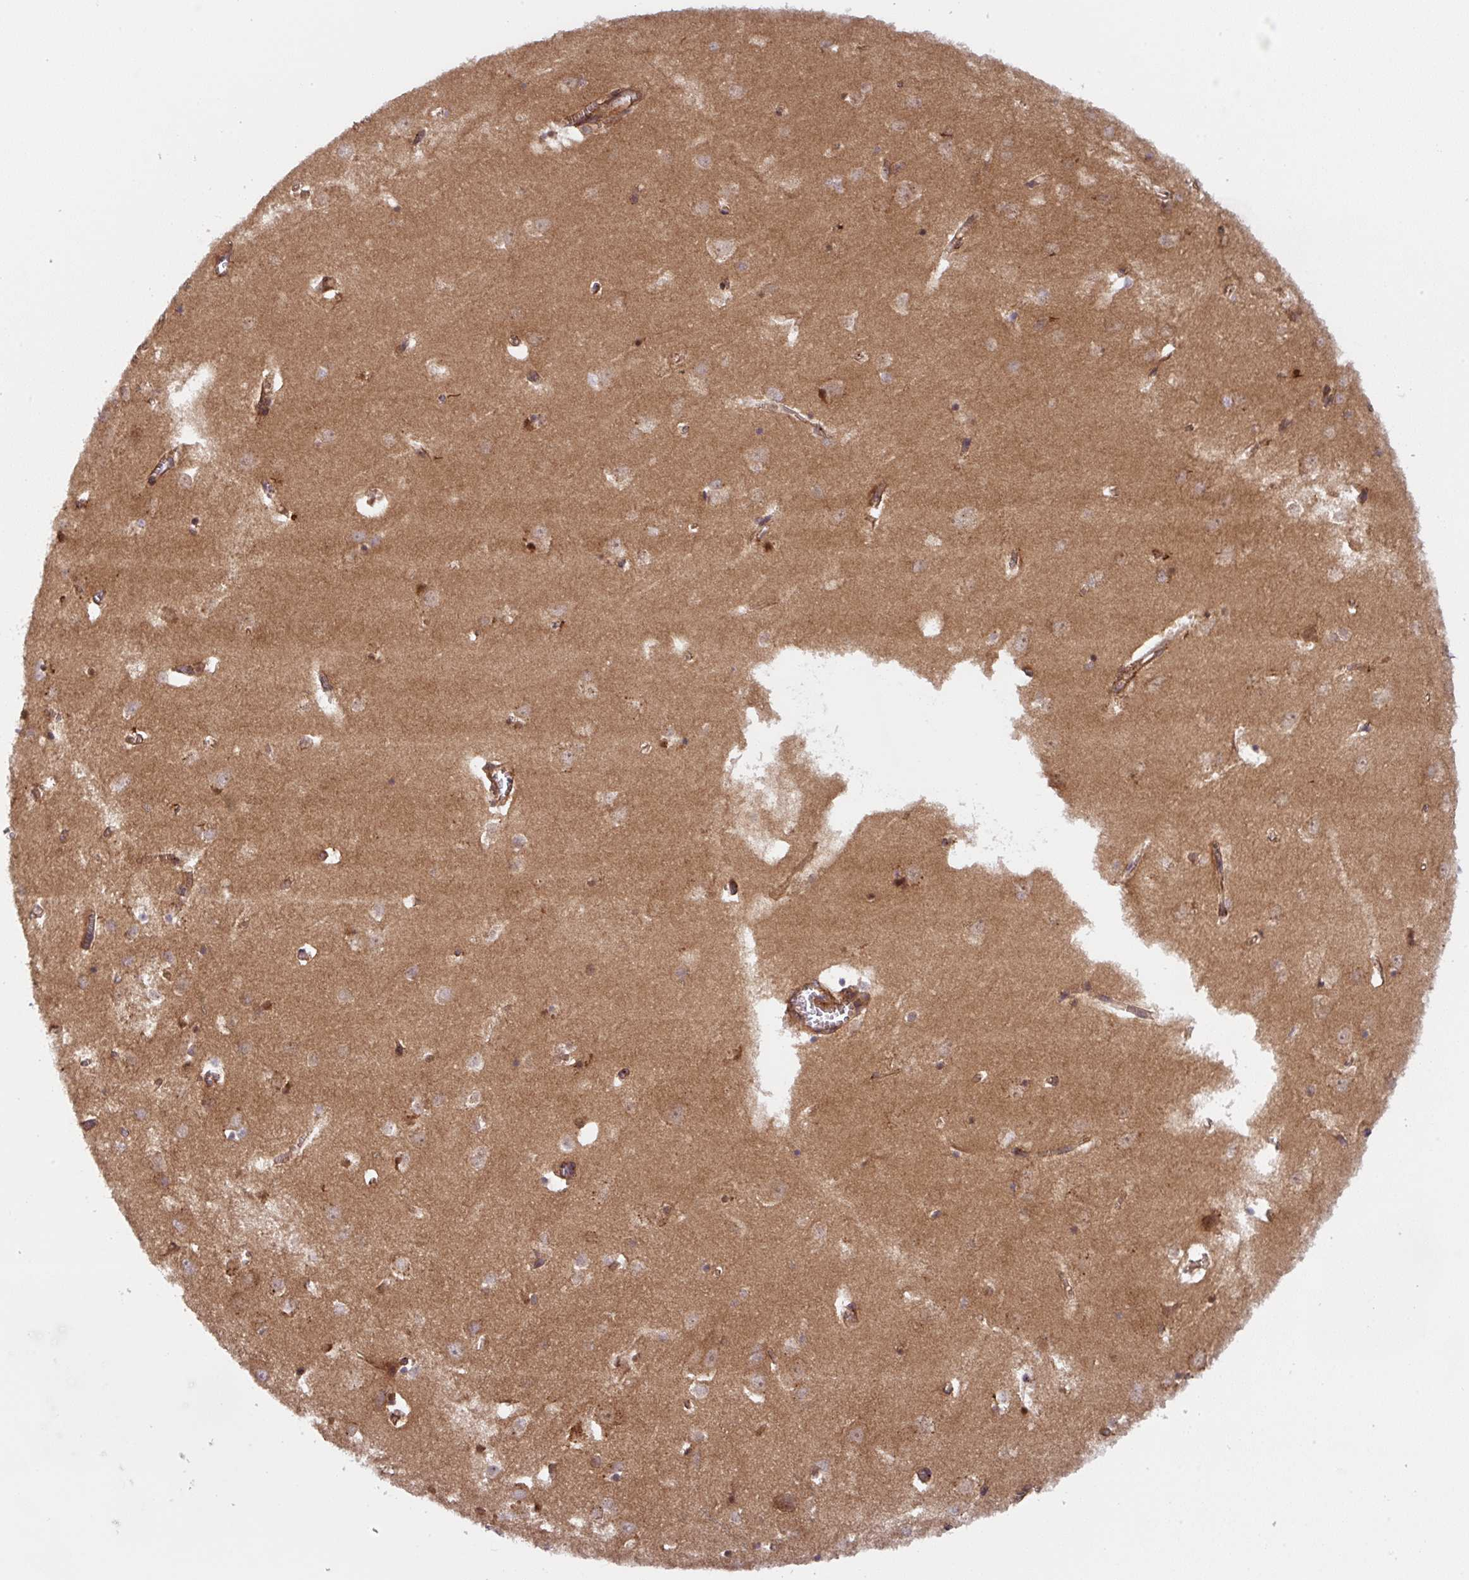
{"staining": {"intensity": "strong", "quantity": ">75%", "location": "cytoplasmic/membranous"}, "tissue": "cerebral cortex", "cell_type": "Endothelial cells", "image_type": "normal", "snomed": [{"axis": "morphology", "description": "Normal tissue, NOS"}, {"axis": "topography", "description": "Cerebral cortex"}], "caption": "The photomicrograph displays a brown stain indicating the presence of a protein in the cytoplasmic/membranous of endothelial cells in cerebral cortex. The staining was performed using DAB to visualize the protein expression in brown, while the nuclei were stained in blue with hematoxylin (Magnification: 20x).", "gene": "APOBEC3D", "patient": {"sex": "male", "age": 70}}